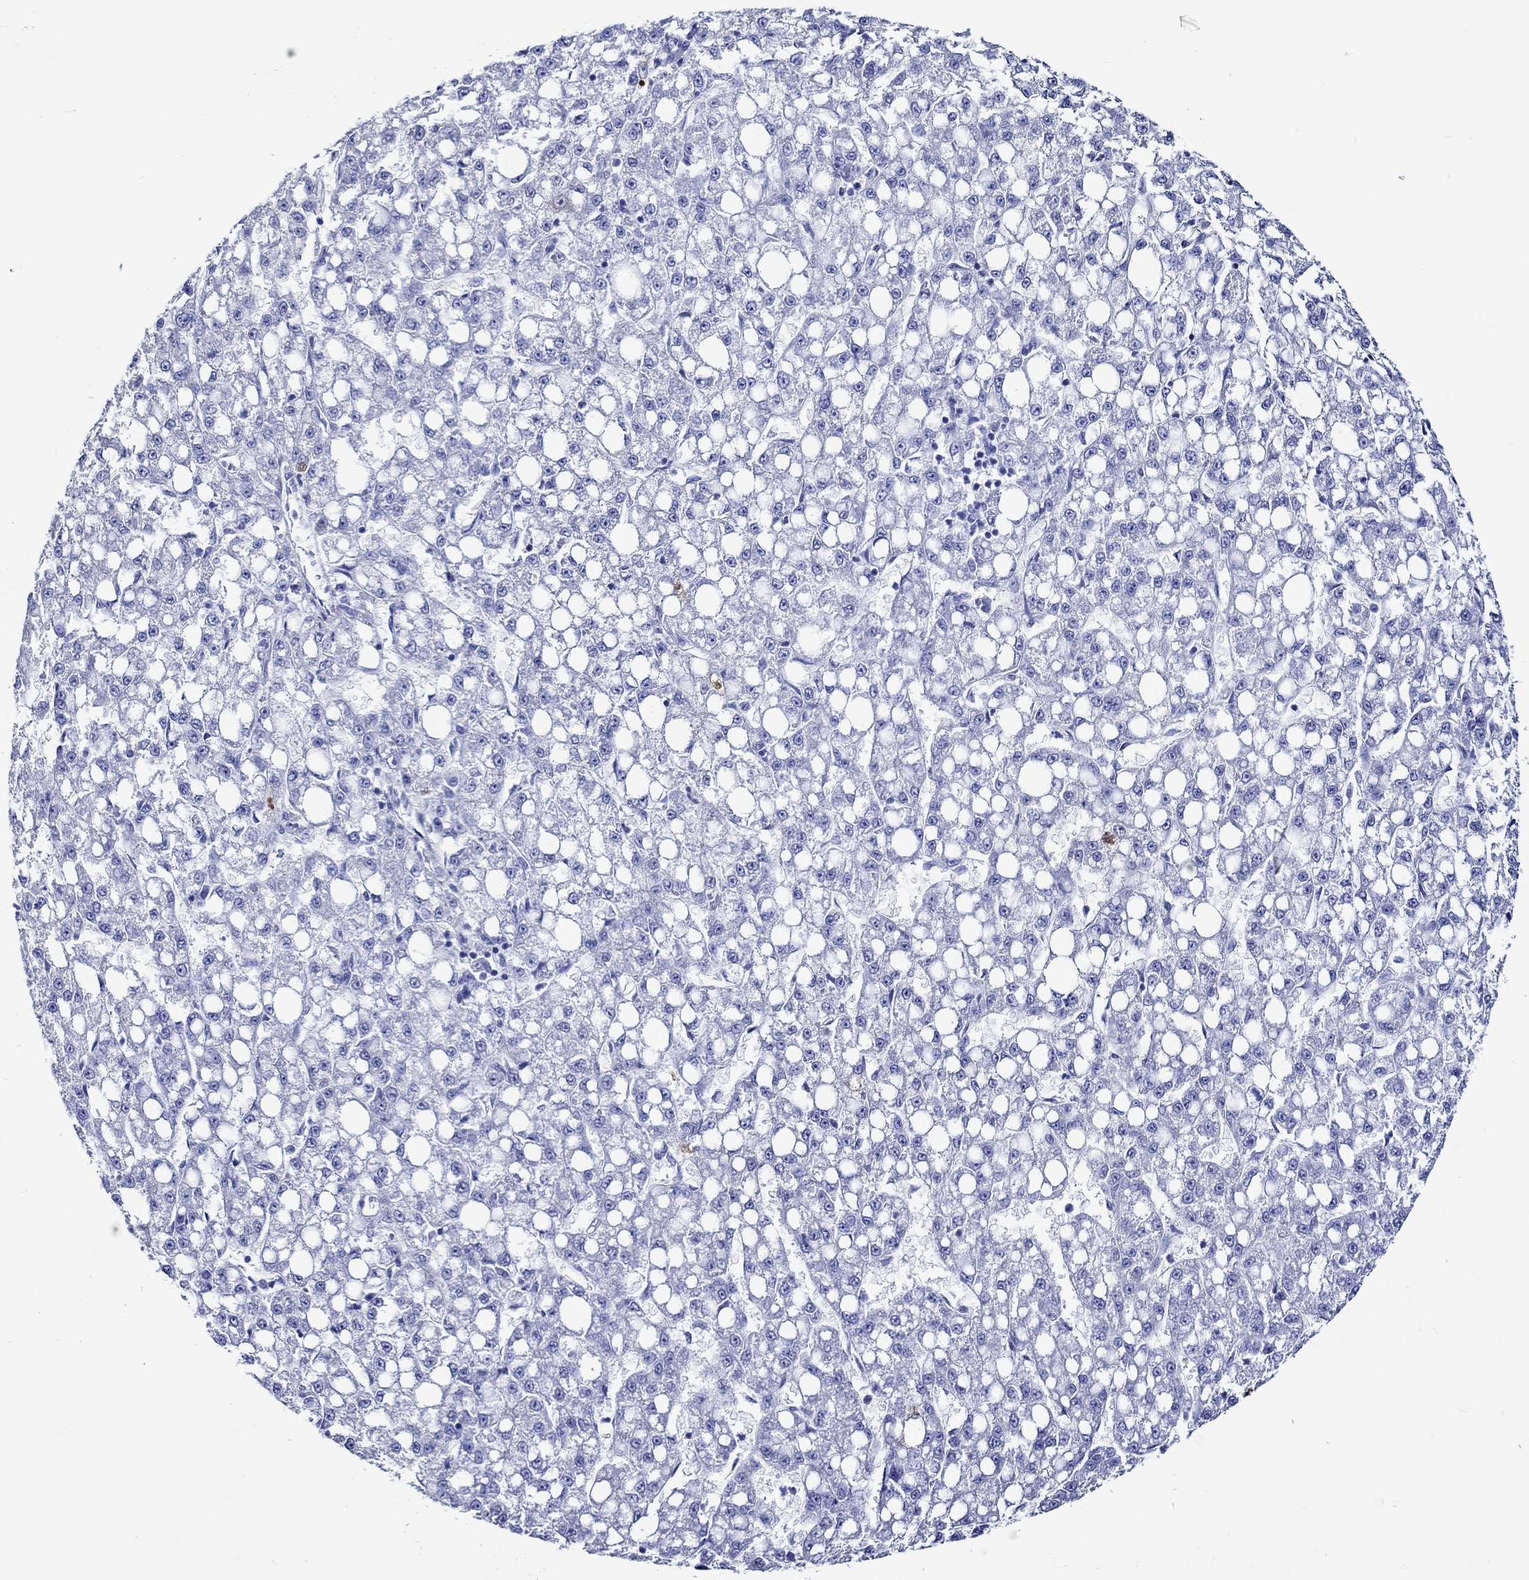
{"staining": {"intensity": "negative", "quantity": "none", "location": "none"}, "tissue": "liver cancer", "cell_type": "Tumor cells", "image_type": "cancer", "snomed": [{"axis": "morphology", "description": "Carcinoma, Hepatocellular, NOS"}, {"axis": "topography", "description": "Liver"}], "caption": "Human liver hepatocellular carcinoma stained for a protein using immunohistochemistry (IHC) exhibits no expression in tumor cells.", "gene": "CRYAB", "patient": {"sex": "female", "age": 65}}